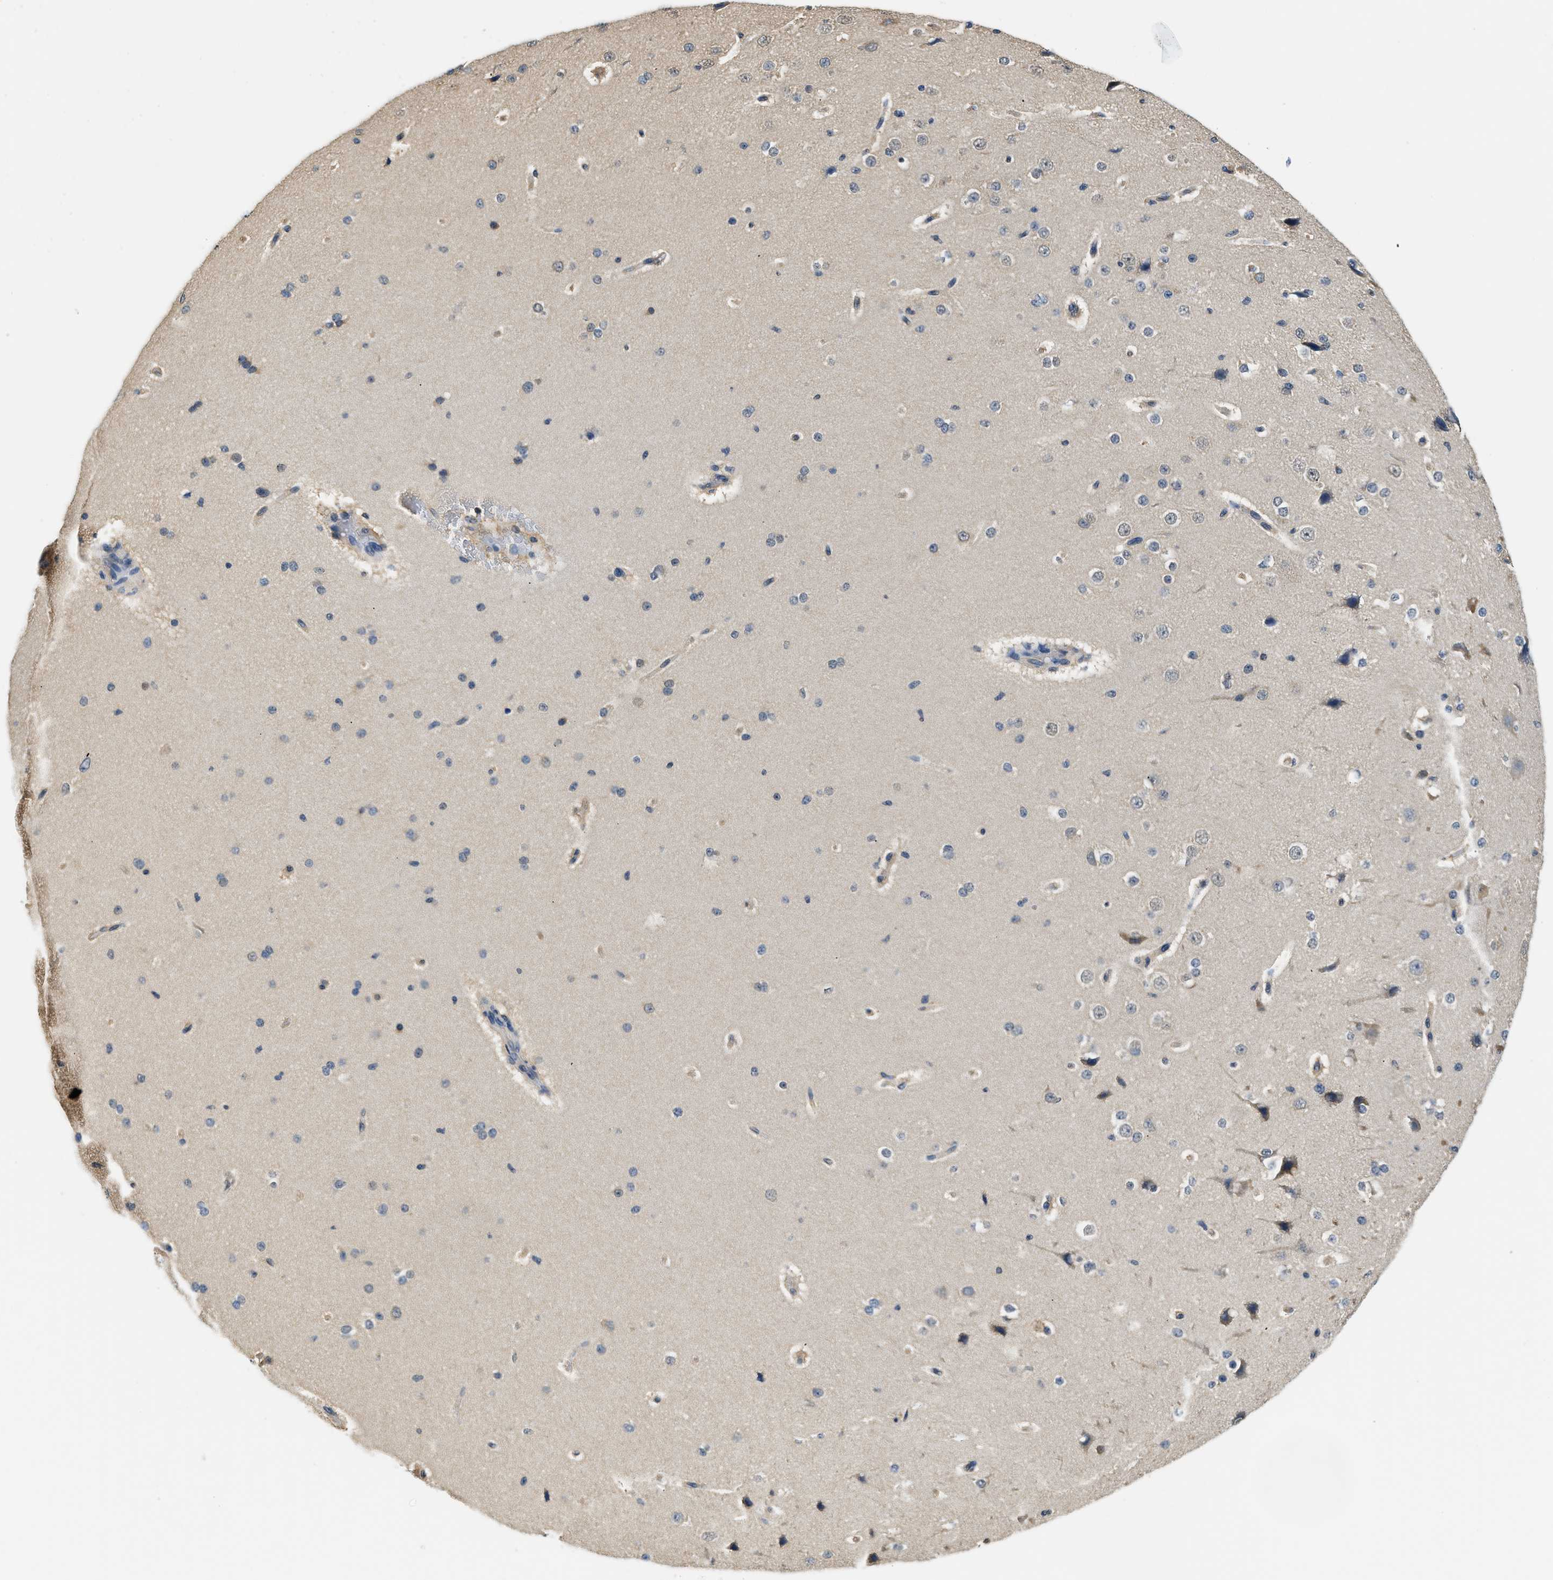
{"staining": {"intensity": "weak", "quantity": "25%-75%", "location": "cytoplasmic/membranous"}, "tissue": "cerebral cortex", "cell_type": "Endothelial cells", "image_type": "normal", "snomed": [{"axis": "morphology", "description": "Normal tissue, NOS"}, {"axis": "morphology", "description": "Developmental malformation"}, {"axis": "topography", "description": "Cerebral cortex"}], "caption": "Immunohistochemistry of benign human cerebral cortex demonstrates low levels of weak cytoplasmic/membranous positivity in about 25%-75% of endothelial cells.", "gene": "BCL7C", "patient": {"sex": "female", "age": 30}}